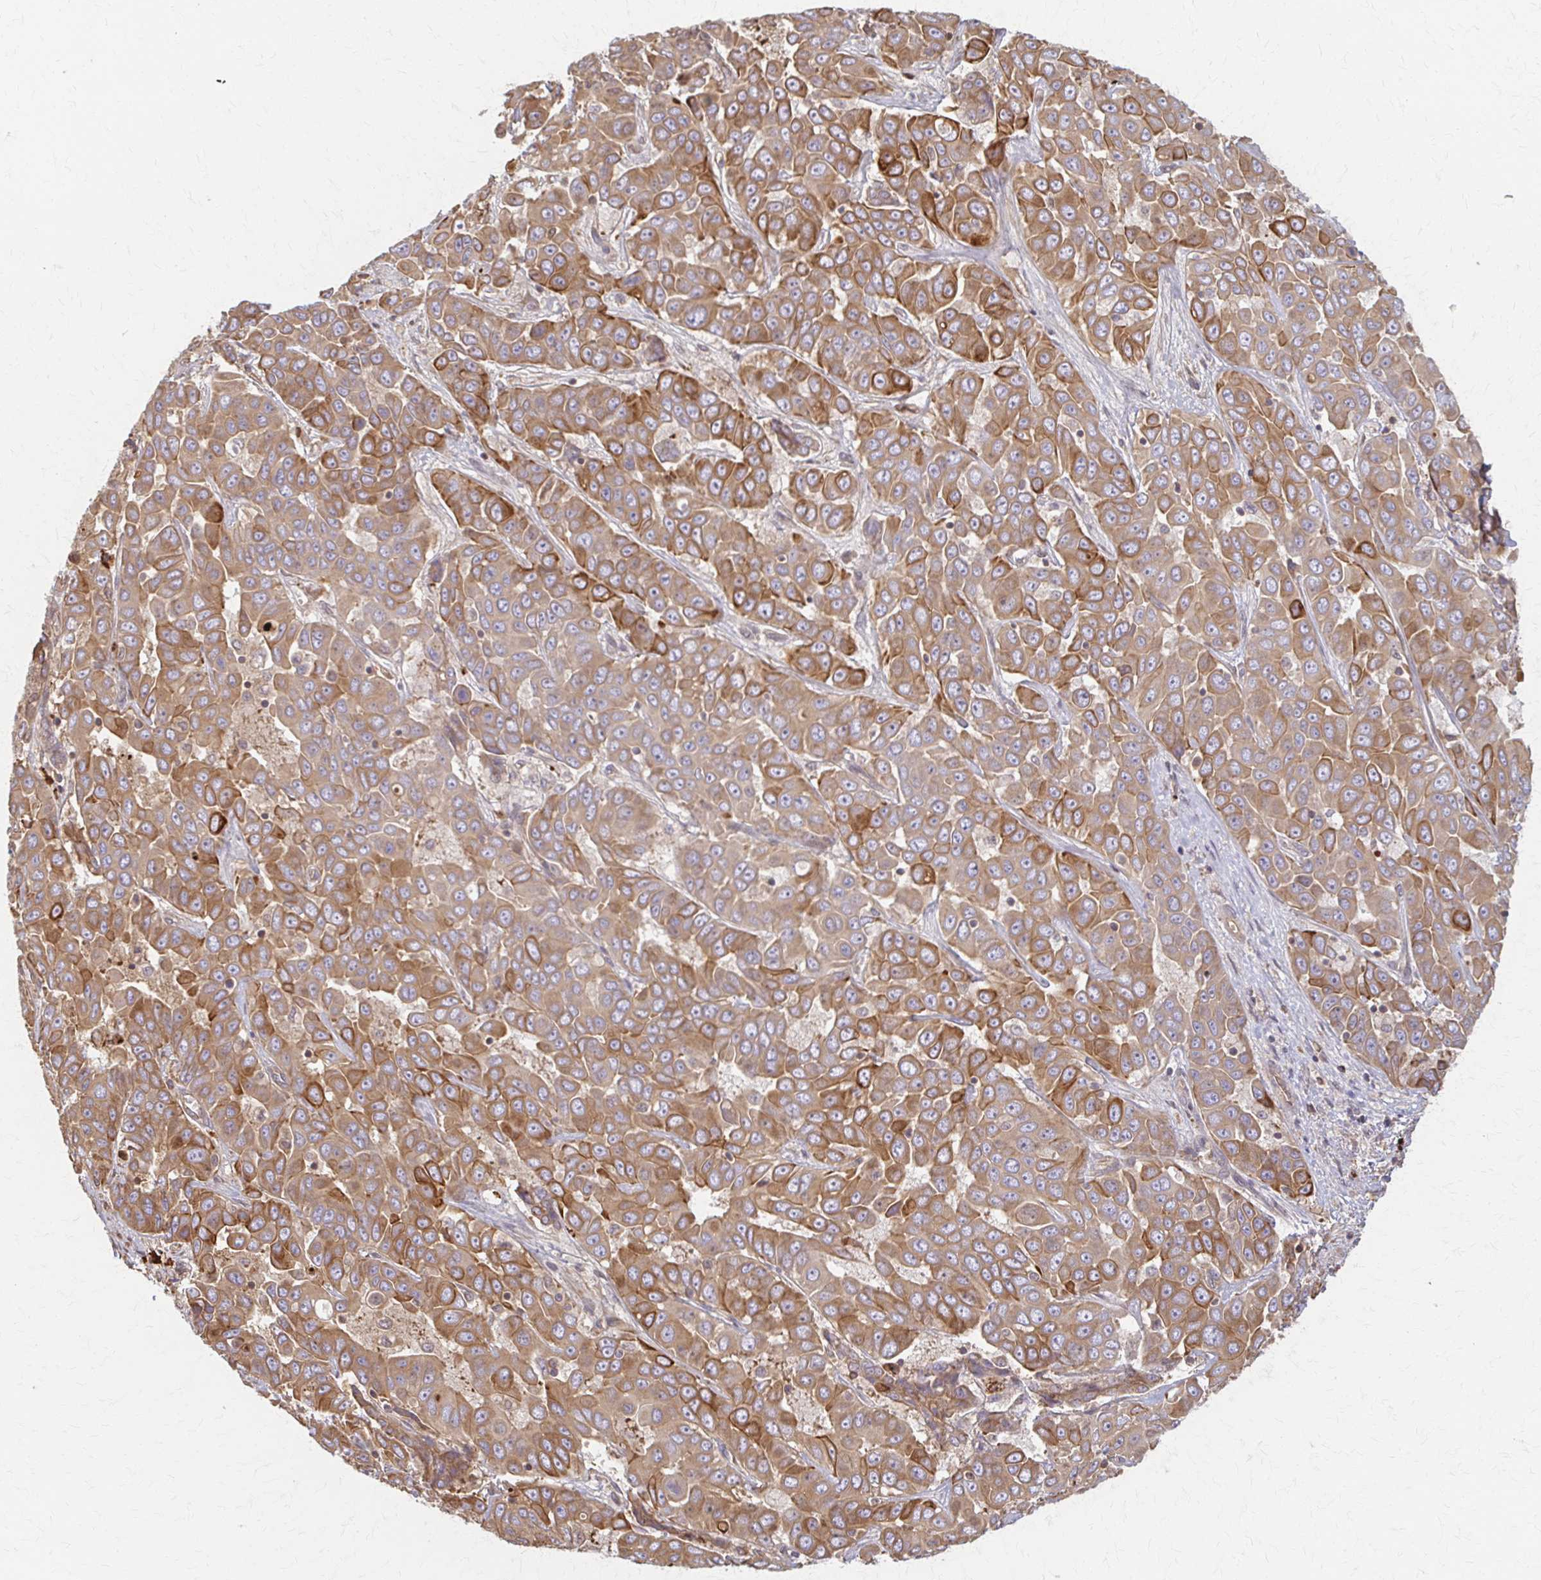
{"staining": {"intensity": "moderate", "quantity": ">75%", "location": "cytoplasmic/membranous"}, "tissue": "liver cancer", "cell_type": "Tumor cells", "image_type": "cancer", "snomed": [{"axis": "morphology", "description": "Cholangiocarcinoma"}, {"axis": "topography", "description": "Liver"}], "caption": "Protein expression analysis of cholangiocarcinoma (liver) reveals moderate cytoplasmic/membranous expression in approximately >75% of tumor cells.", "gene": "ARHGAP35", "patient": {"sex": "female", "age": 52}}